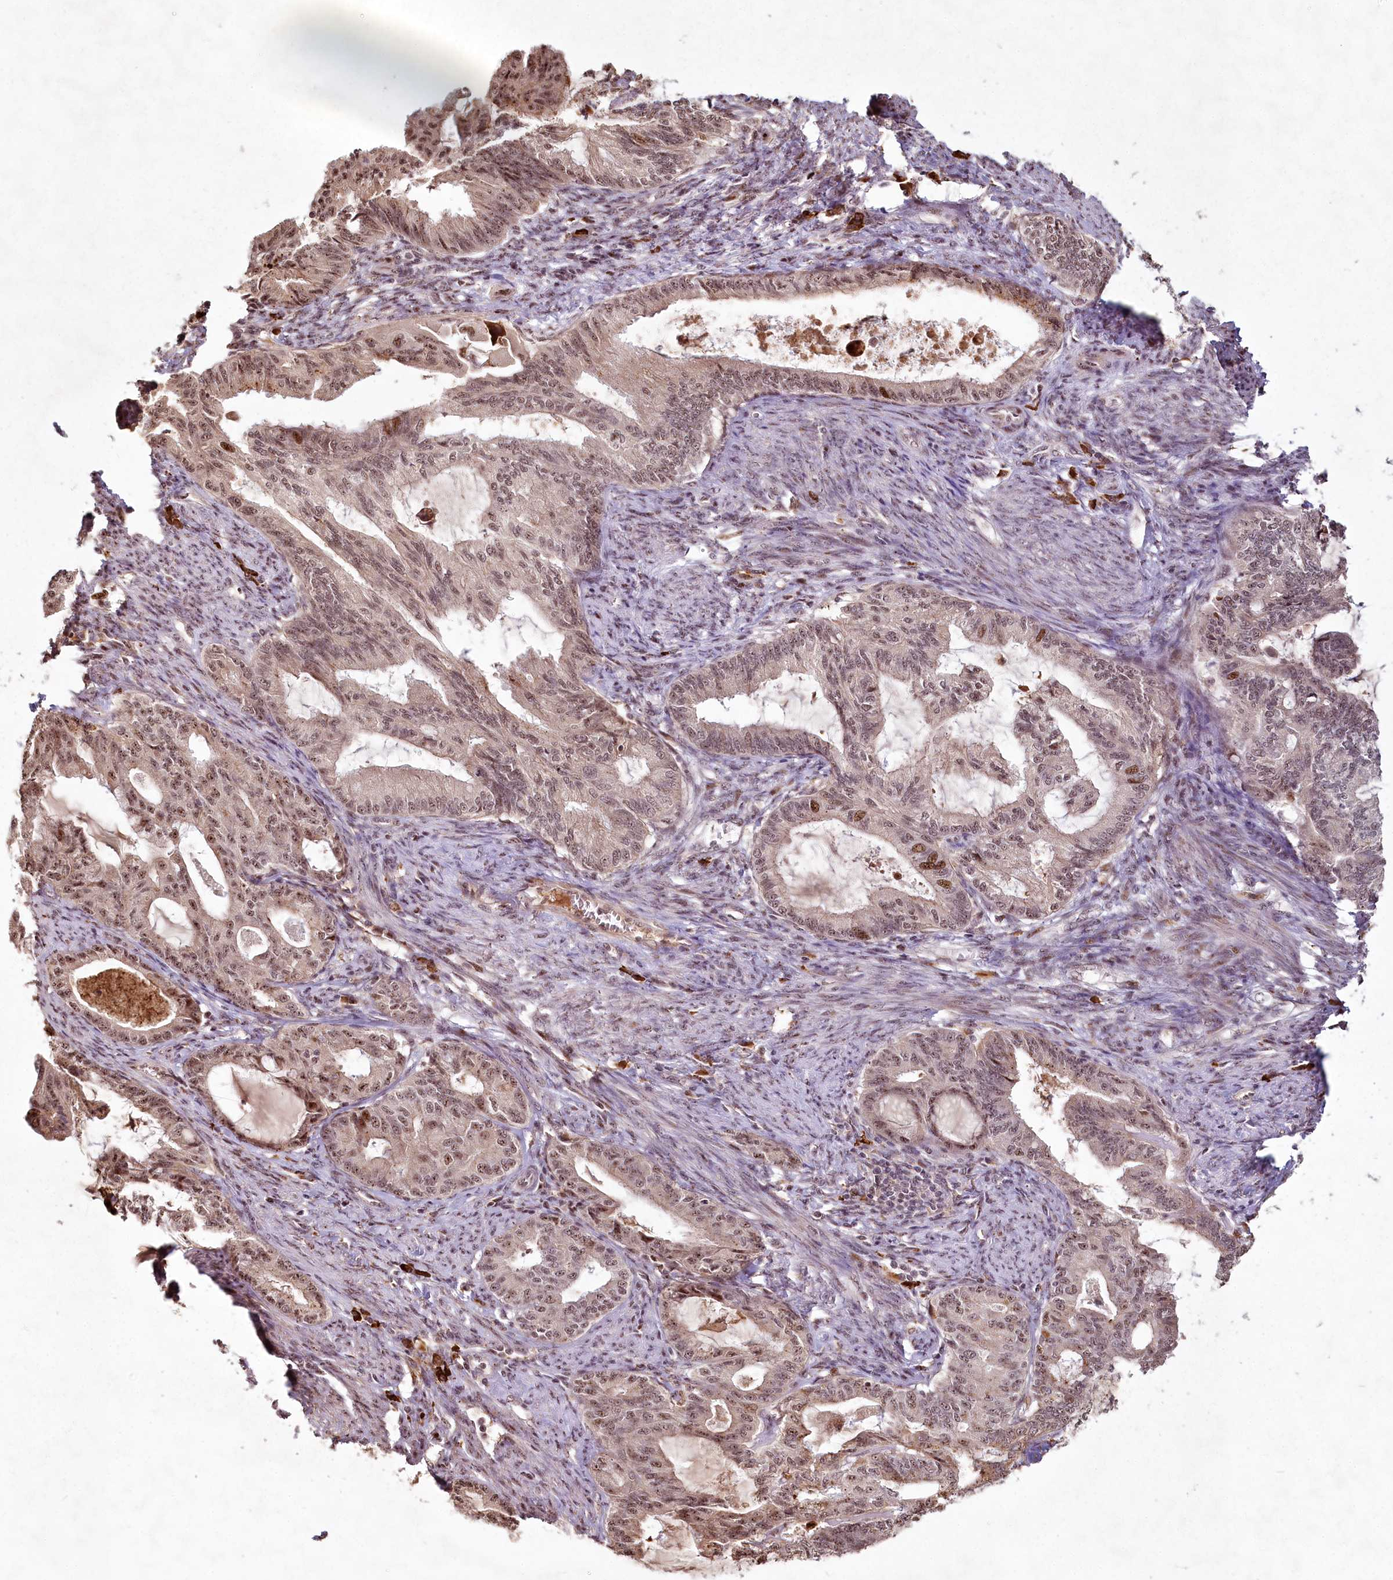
{"staining": {"intensity": "weak", "quantity": ">75%", "location": "nuclear"}, "tissue": "endometrial cancer", "cell_type": "Tumor cells", "image_type": "cancer", "snomed": [{"axis": "morphology", "description": "Adenocarcinoma, NOS"}, {"axis": "topography", "description": "Endometrium"}], "caption": "This histopathology image displays adenocarcinoma (endometrial) stained with immunohistochemistry (IHC) to label a protein in brown. The nuclear of tumor cells show weak positivity for the protein. Nuclei are counter-stained blue.", "gene": "PYROXD1", "patient": {"sex": "female", "age": 86}}